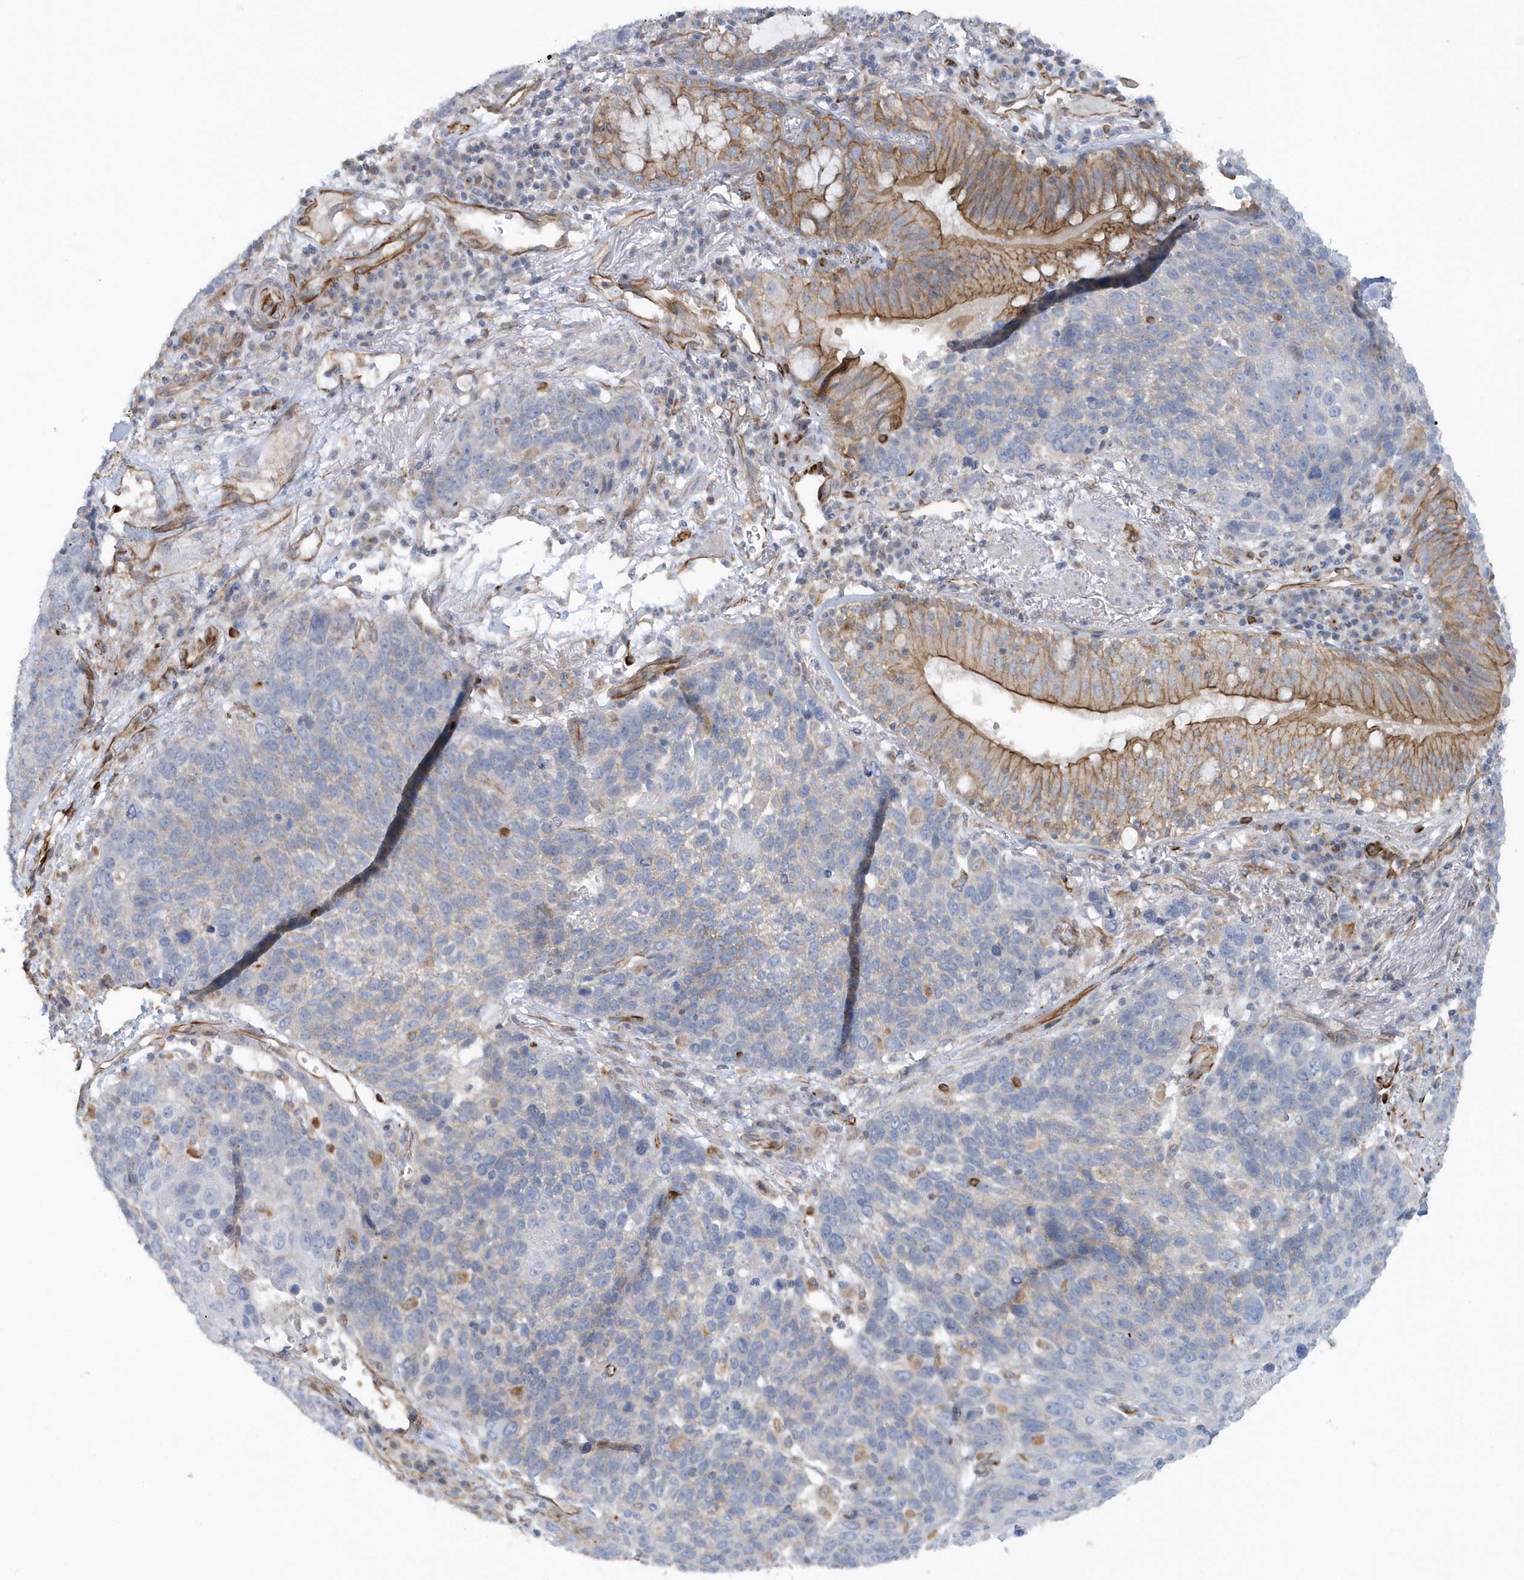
{"staining": {"intensity": "negative", "quantity": "none", "location": "none"}, "tissue": "lung cancer", "cell_type": "Tumor cells", "image_type": "cancer", "snomed": [{"axis": "morphology", "description": "Squamous cell carcinoma, NOS"}, {"axis": "topography", "description": "Lung"}], "caption": "DAB (3,3'-diaminobenzidine) immunohistochemical staining of human lung cancer shows no significant expression in tumor cells.", "gene": "RAB17", "patient": {"sex": "male", "age": 66}}